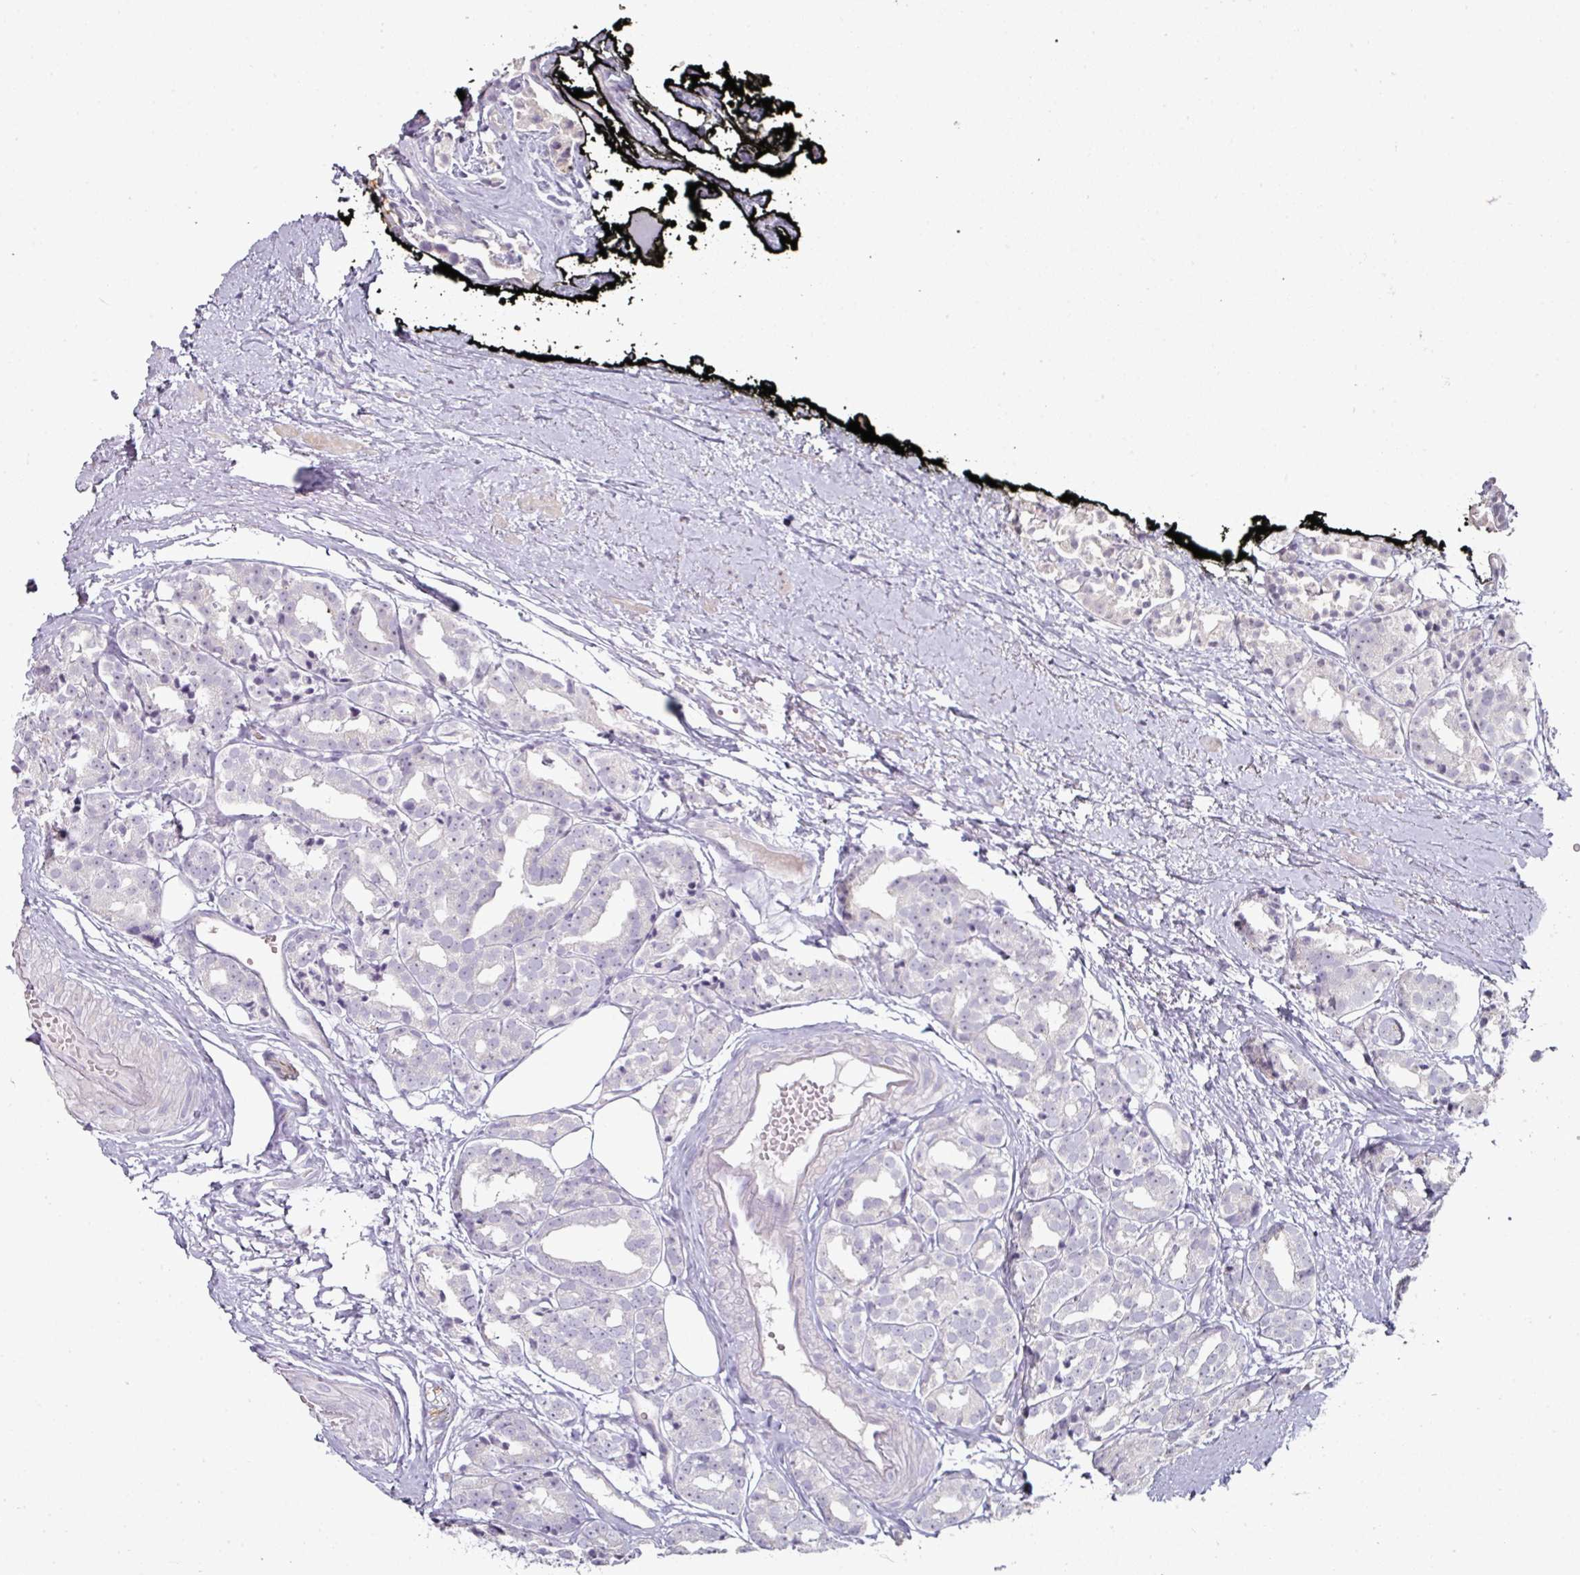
{"staining": {"intensity": "negative", "quantity": "none", "location": "none"}, "tissue": "prostate cancer", "cell_type": "Tumor cells", "image_type": "cancer", "snomed": [{"axis": "morphology", "description": "Adenocarcinoma, High grade"}, {"axis": "topography", "description": "Prostate"}], "caption": "A histopathology image of prostate cancer (high-grade adenocarcinoma) stained for a protein demonstrates no brown staining in tumor cells. (IHC, brightfield microscopy, high magnification).", "gene": "FHAD1", "patient": {"sex": "male", "age": 71}}